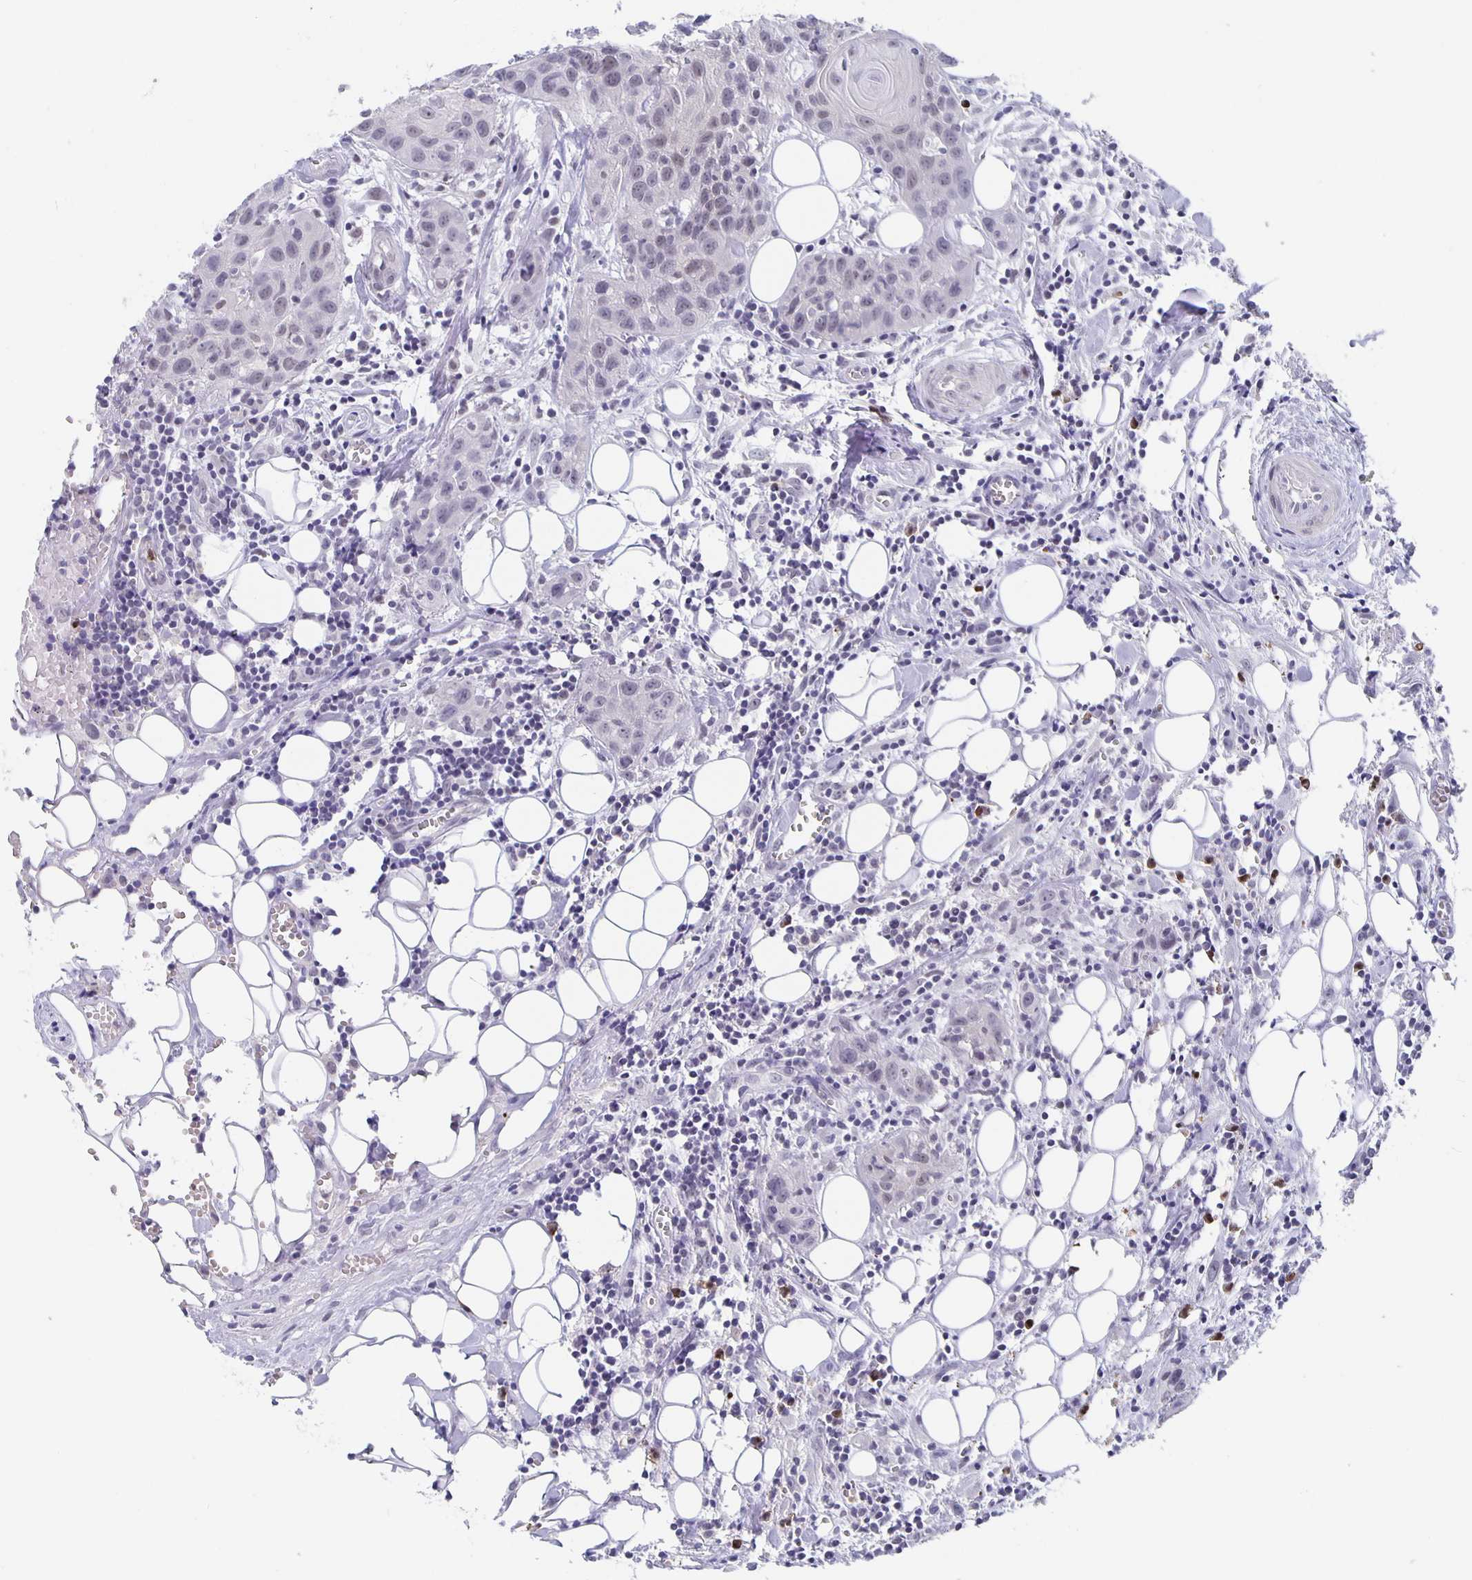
{"staining": {"intensity": "weak", "quantity": "25%-75%", "location": "nuclear"}, "tissue": "head and neck cancer", "cell_type": "Tumor cells", "image_type": "cancer", "snomed": [{"axis": "morphology", "description": "Squamous cell carcinoma, NOS"}, {"axis": "topography", "description": "Oral tissue"}, {"axis": "topography", "description": "Head-Neck"}], "caption": "High-magnification brightfield microscopy of head and neck cancer (squamous cell carcinoma) stained with DAB (3,3'-diaminobenzidine) (brown) and counterstained with hematoxylin (blue). tumor cells exhibit weak nuclear staining is present in approximately25%-75% of cells.", "gene": "ZNF691", "patient": {"sex": "male", "age": 58}}